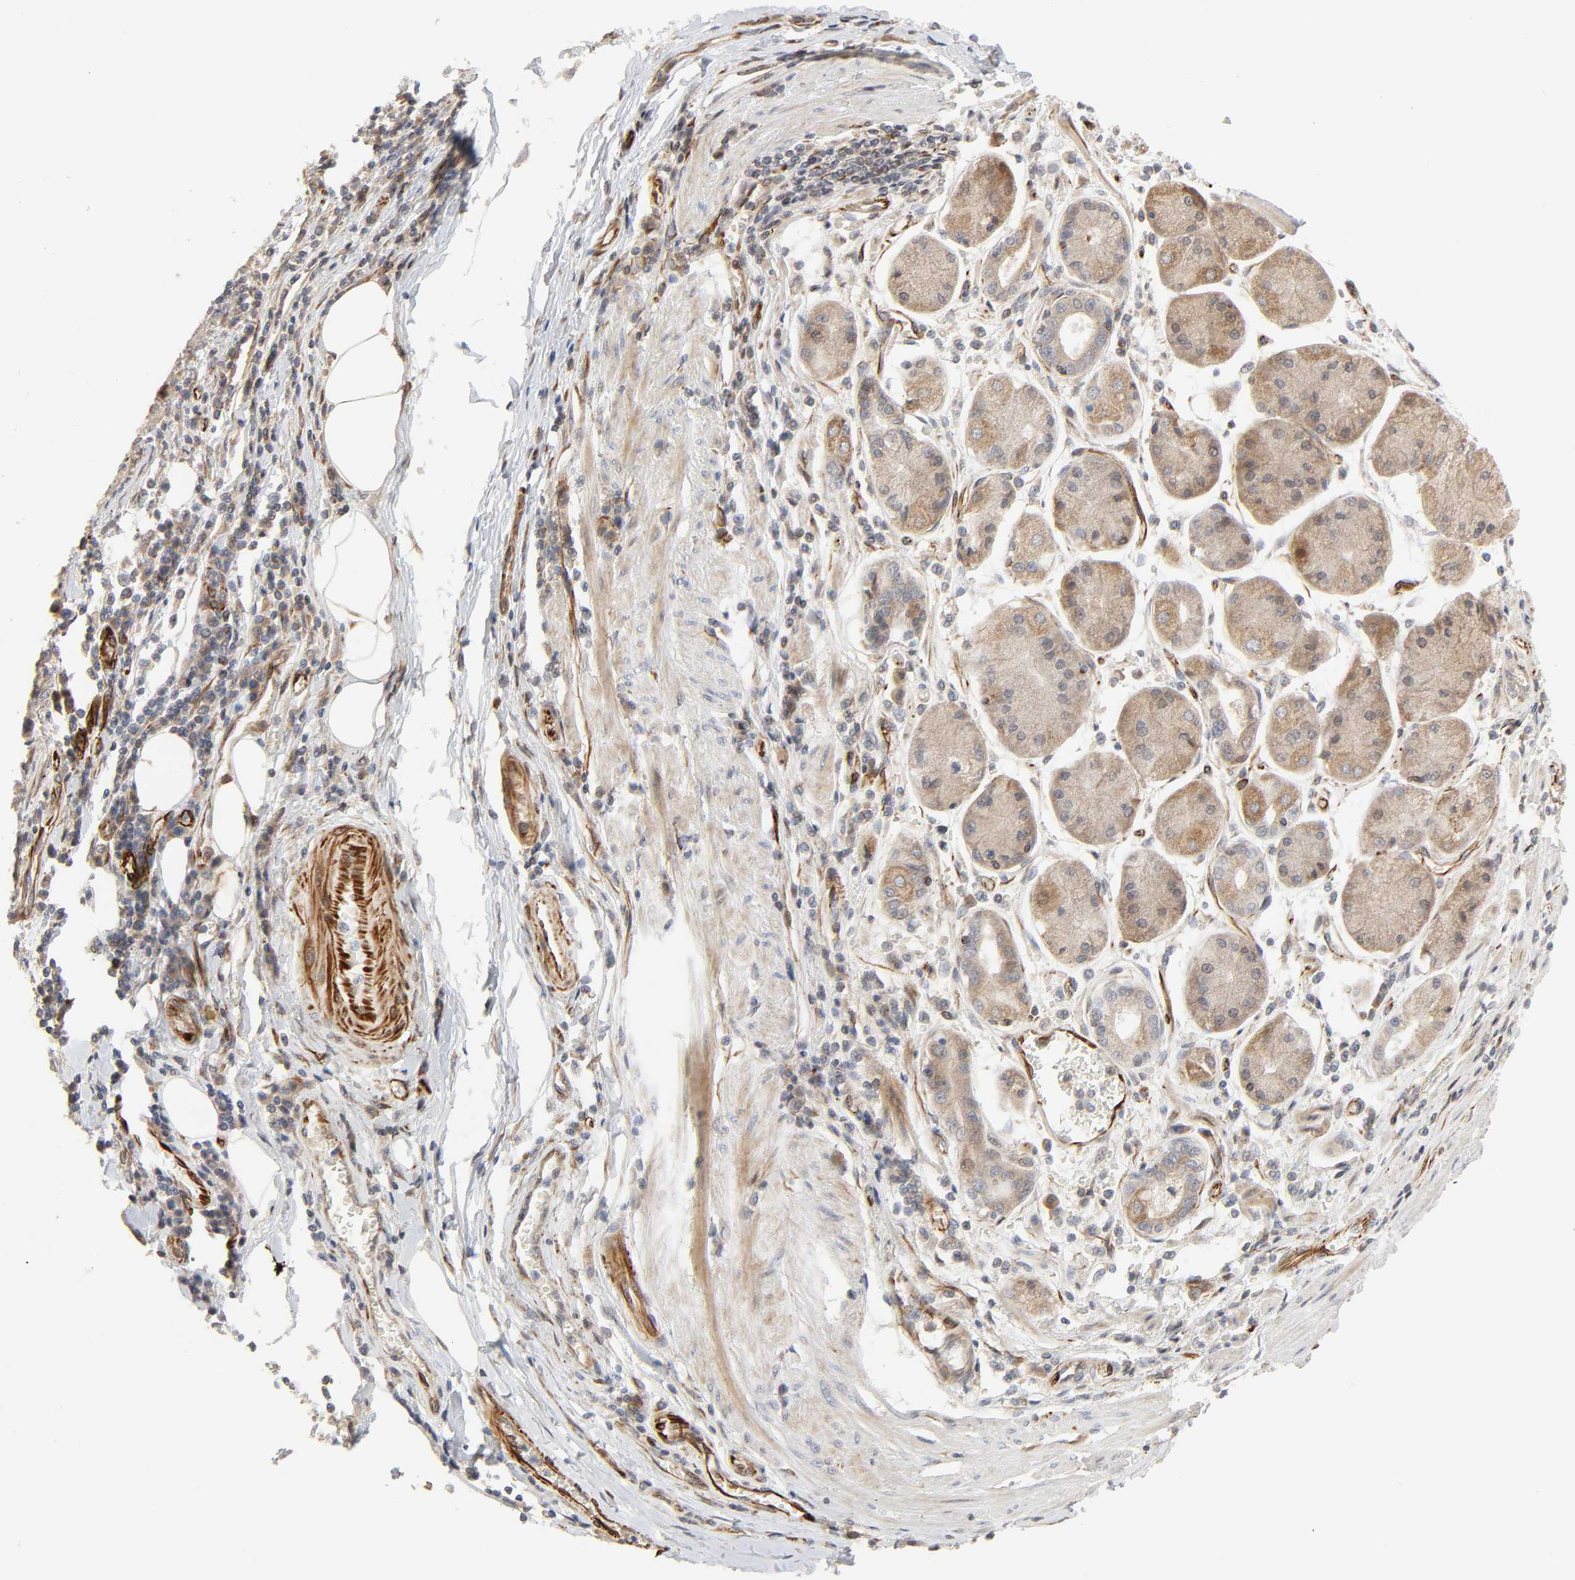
{"staining": {"intensity": "moderate", "quantity": ">75%", "location": "cytoplasmic/membranous"}, "tissue": "stomach cancer", "cell_type": "Tumor cells", "image_type": "cancer", "snomed": [{"axis": "morphology", "description": "Normal tissue, NOS"}, {"axis": "morphology", "description": "Adenocarcinoma, NOS"}, {"axis": "topography", "description": "Stomach, upper"}, {"axis": "topography", "description": "Stomach"}], "caption": "The immunohistochemical stain labels moderate cytoplasmic/membranous staining in tumor cells of adenocarcinoma (stomach) tissue.", "gene": "FAM118A", "patient": {"sex": "male", "age": 59}}